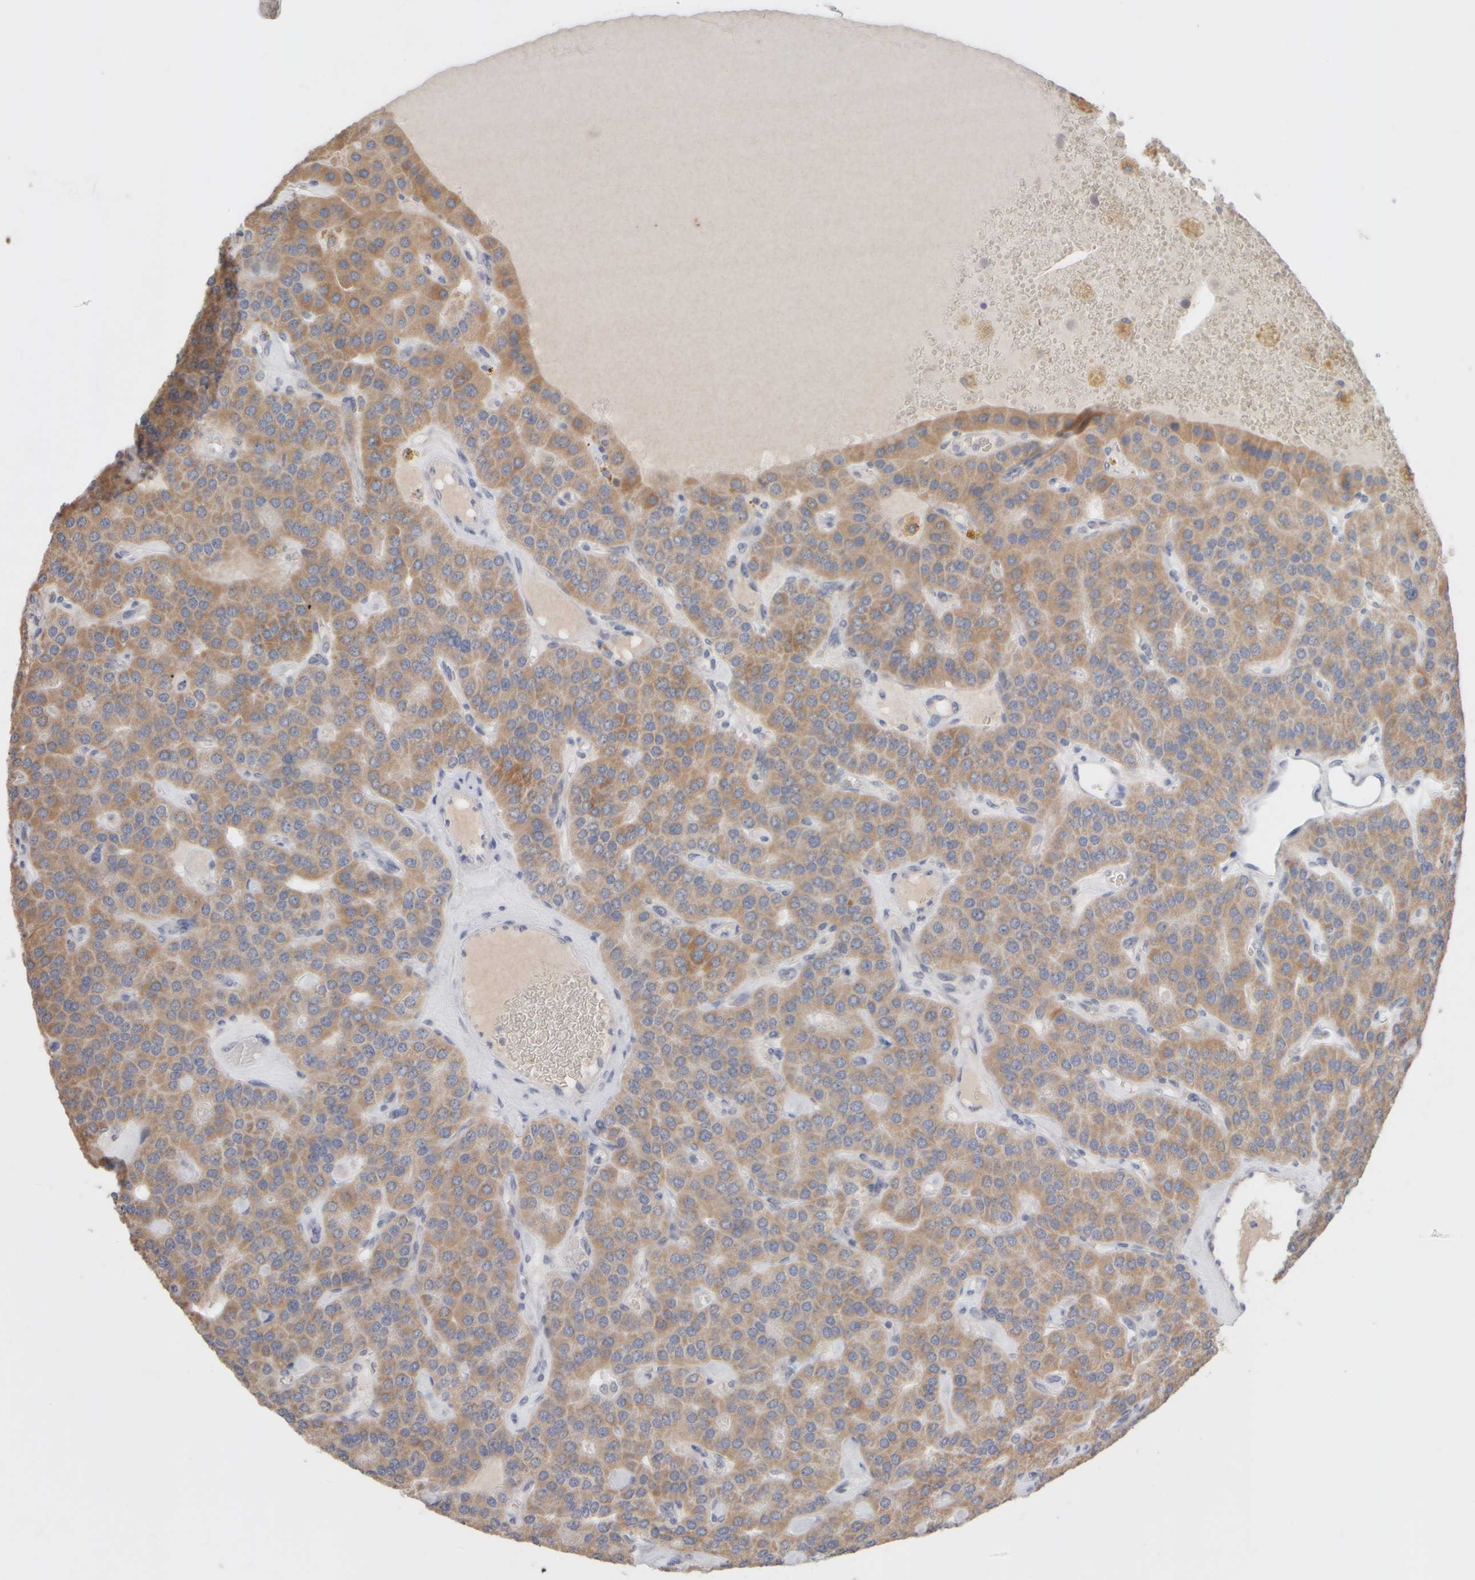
{"staining": {"intensity": "moderate", "quantity": "25%-75%", "location": "cytoplasmic/membranous"}, "tissue": "parathyroid gland", "cell_type": "Glandular cells", "image_type": "normal", "snomed": [{"axis": "morphology", "description": "Normal tissue, NOS"}, {"axis": "morphology", "description": "Adenoma, NOS"}, {"axis": "topography", "description": "Parathyroid gland"}], "caption": "This image exhibits immunohistochemistry (IHC) staining of normal human parathyroid gland, with medium moderate cytoplasmic/membranous positivity in about 25%-75% of glandular cells.", "gene": "ZNF112", "patient": {"sex": "female", "age": 86}}